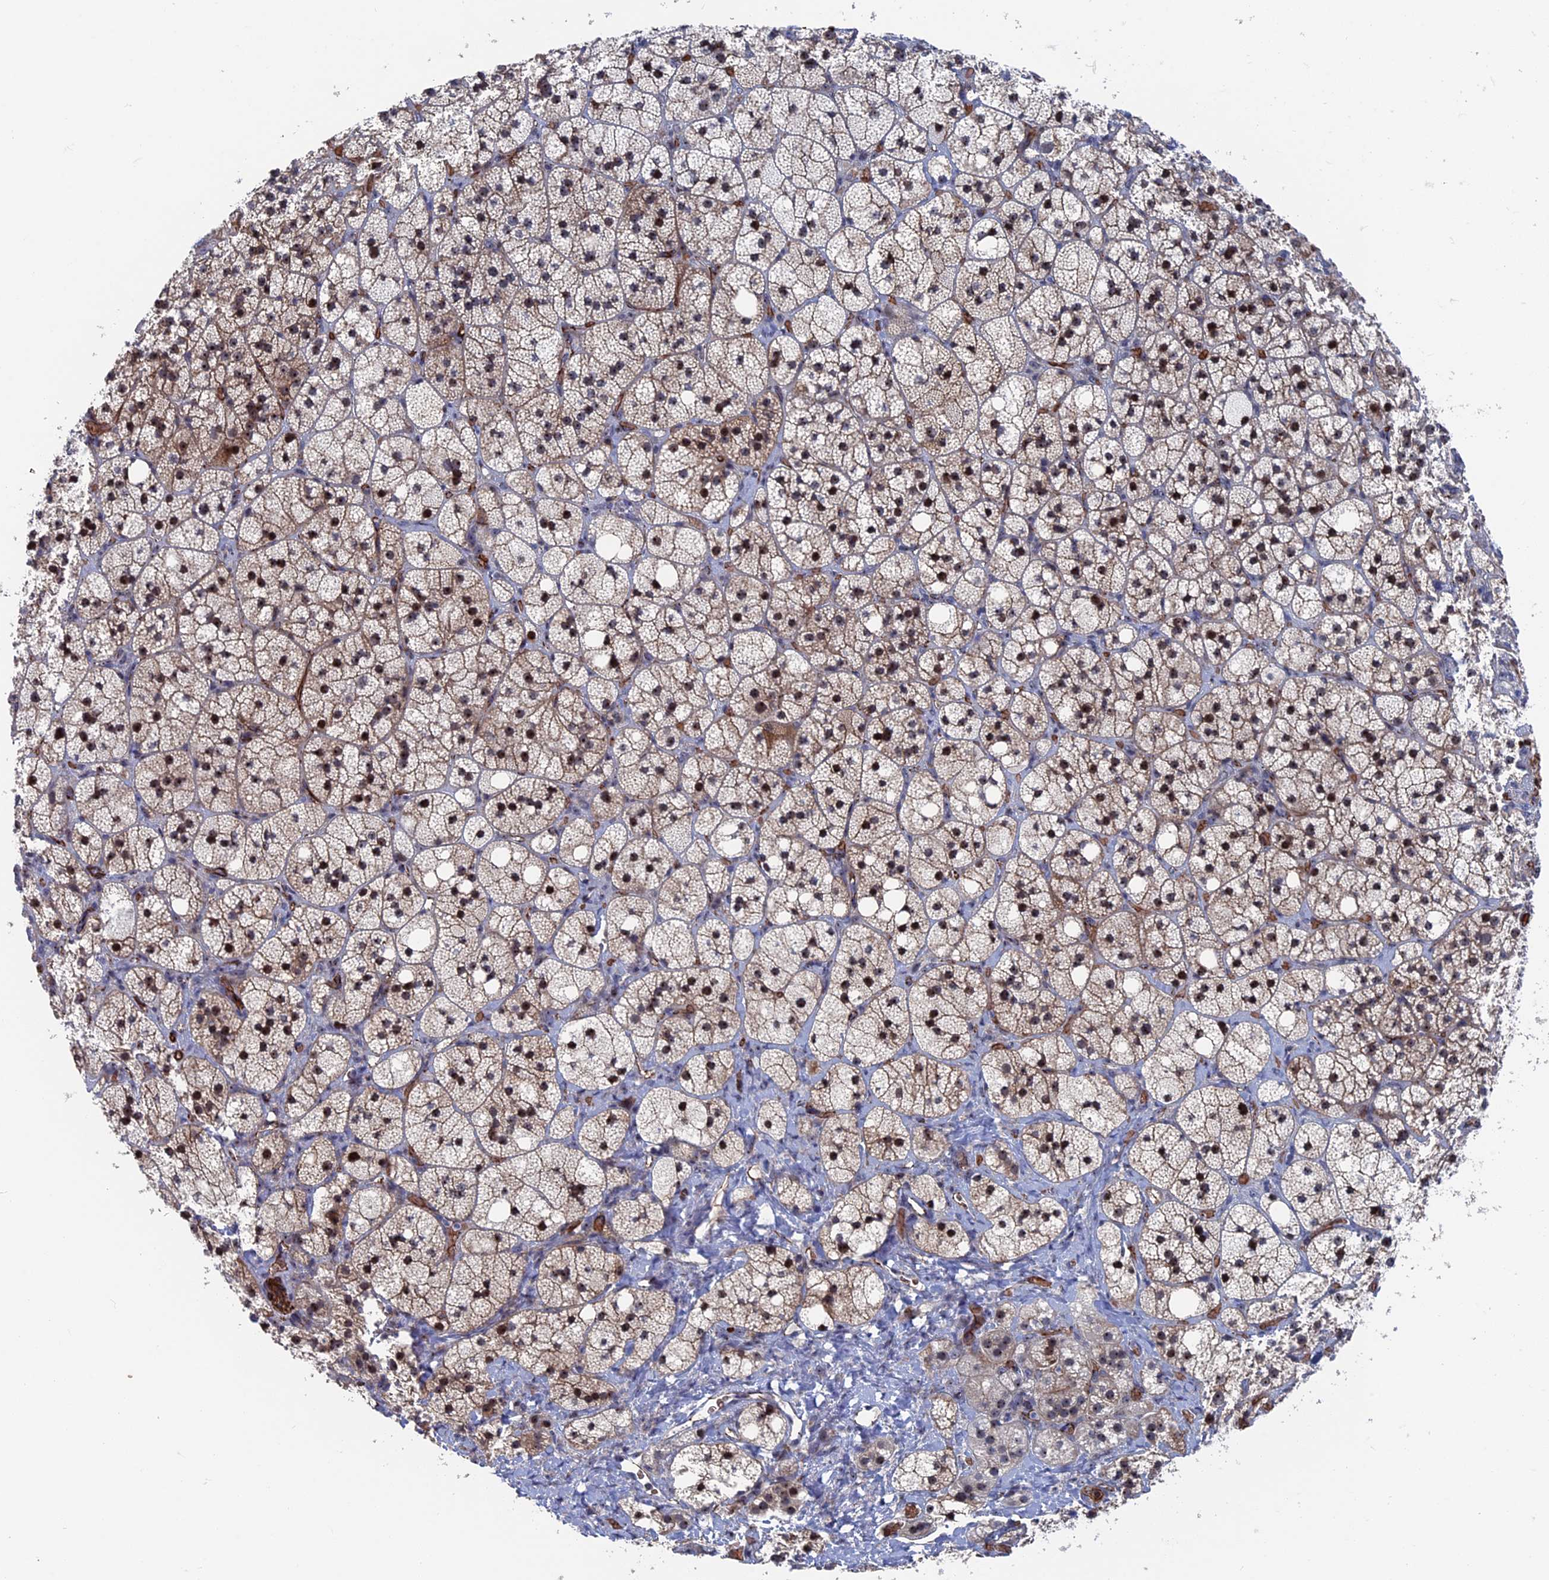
{"staining": {"intensity": "moderate", "quantity": "25%-75%", "location": "cytoplasmic/membranous,nuclear"}, "tissue": "adrenal gland", "cell_type": "Glandular cells", "image_type": "normal", "snomed": [{"axis": "morphology", "description": "Normal tissue, NOS"}, {"axis": "topography", "description": "Adrenal gland"}], "caption": "Adrenal gland stained with DAB (3,3'-diaminobenzidine) immunohistochemistry (IHC) displays medium levels of moderate cytoplasmic/membranous,nuclear expression in about 25%-75% of glandular cells.", "gene": "EXOSC9", "patient": {"sex": "male", "age": 61}}